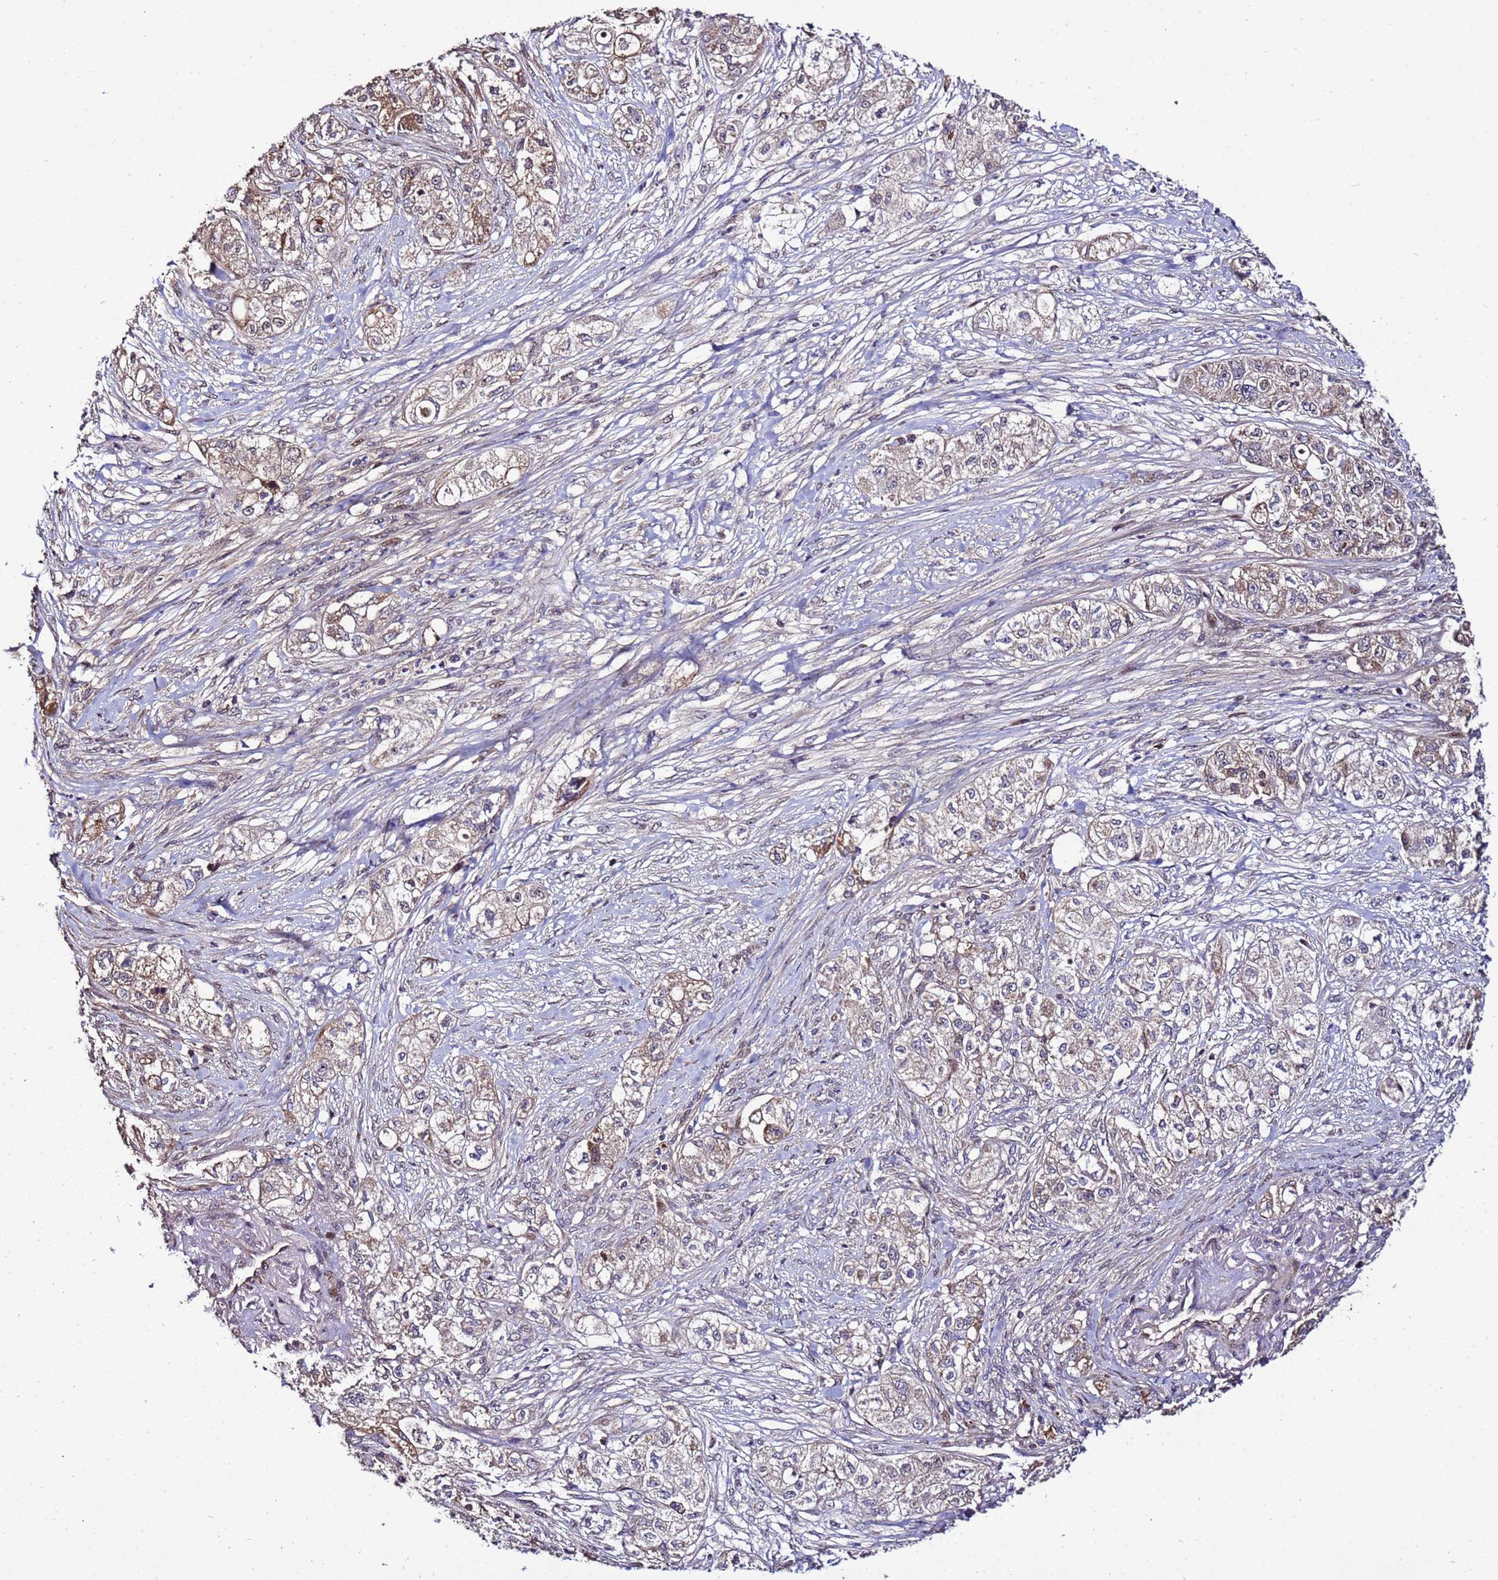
{"staining": {"intensity": "weak", "quantity": "25%-75%", "location": "cytoplasmic/membranous"}, "tissue": "pancreatic cancer", "cell_type": "Tumor cells", "image_type": "cancer", "snomed": [{"axis": "morphology", "description": "Adenocarcinoma, NOS"}, {"axis": "topography", "description": "Pancreas"}], "caption": "Adenocarcinoma (pancreatic) stained with a brown dye exhibits weak cytoplasmic/membranous positive expression in about 25%-75% of tumor cells.", "gene": "WNK4", "patient": {"sex": "female", "age": 78}}